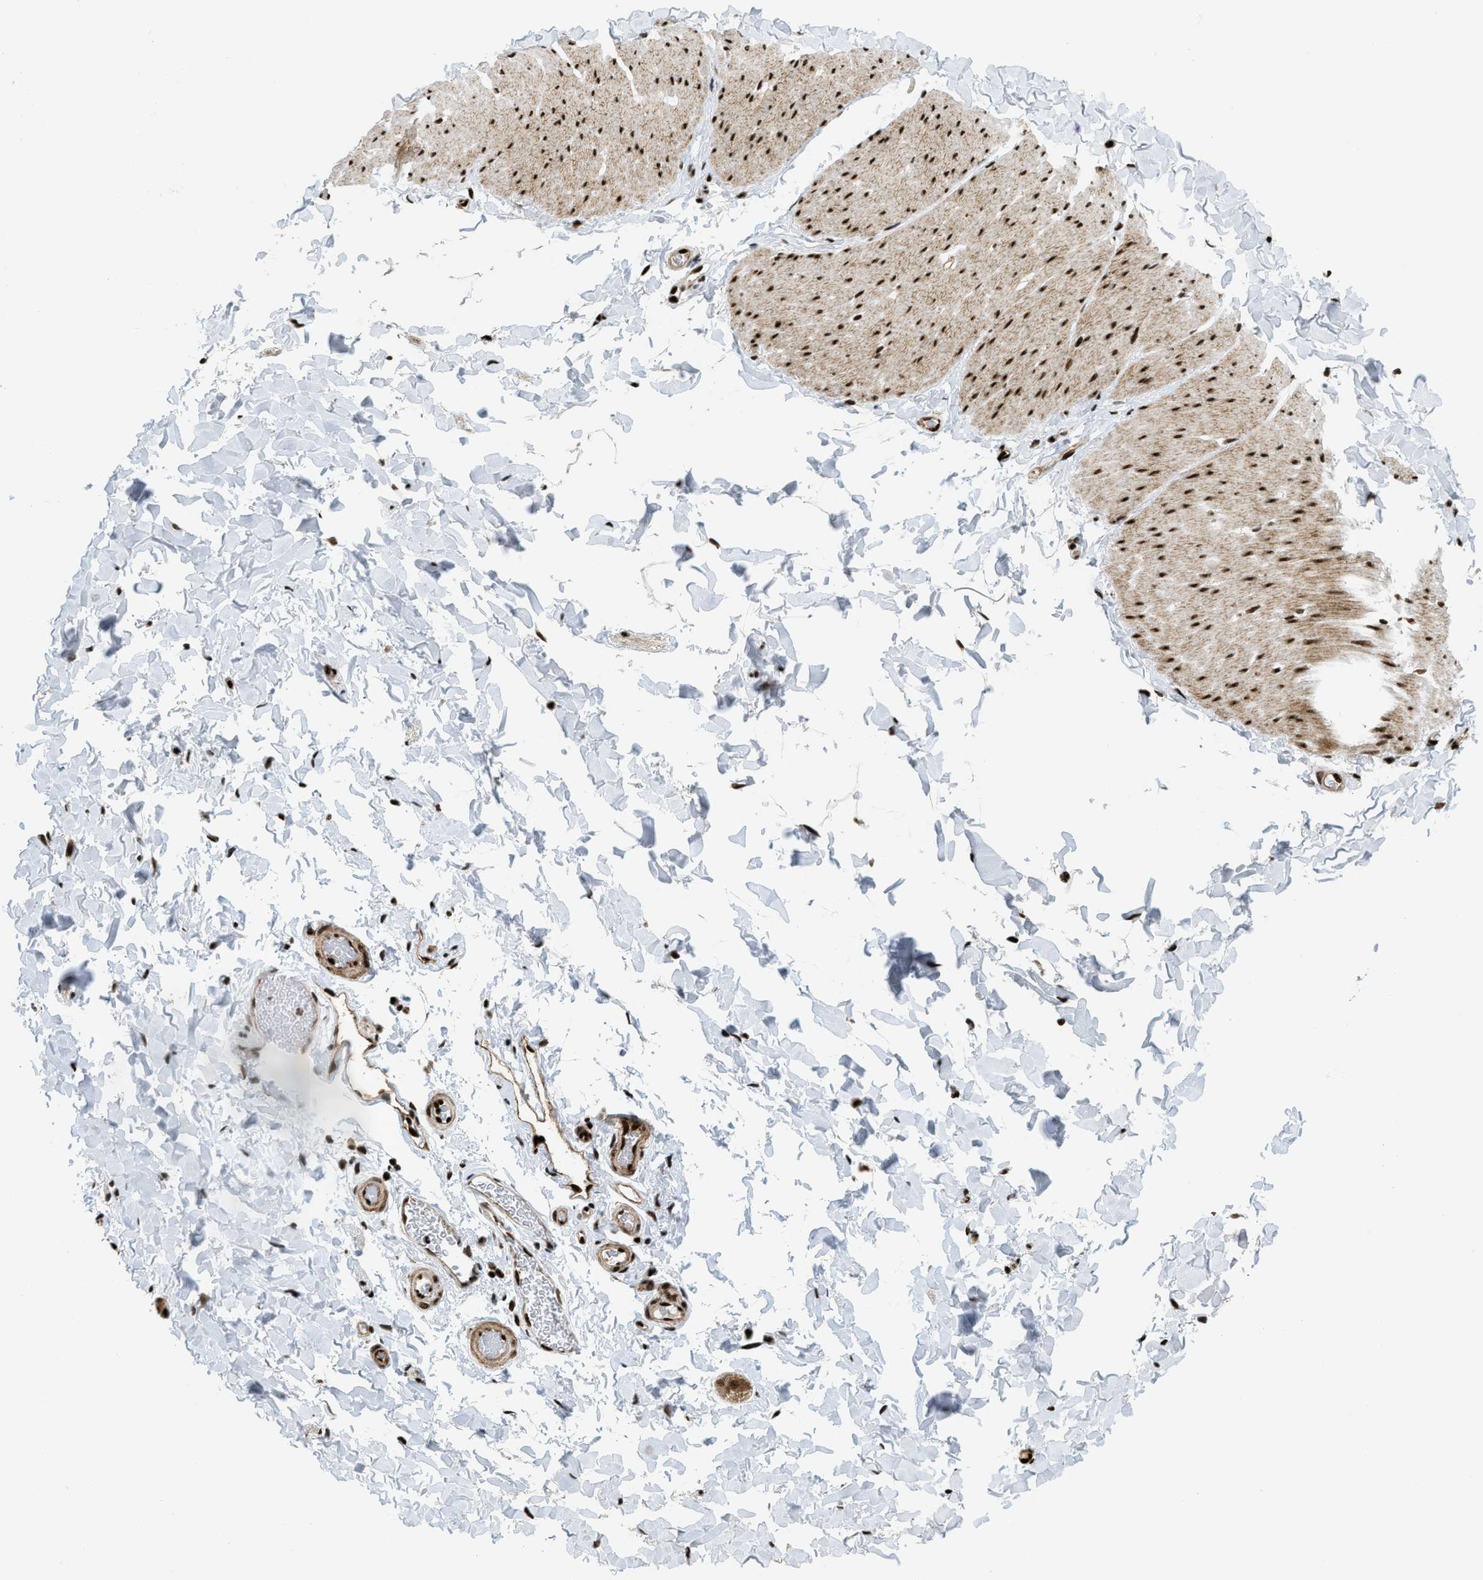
{"staining": {"intensity": "strong", "quantity": ">75%", "location": "nuclear"}, "tissue": "smooth muscle", "cell_type": "Smooth muscle cells", "image_type": "normal", "snomed": [{"axis": "morphology", "description": "Normal tissue, NOS"}, {"axis": "topography", "description": "Smooth muscle"}, {"axis": "topography", "description": "Colon"}], "caption": "Human smooth muscle stained with a brown dye displays strong nuclear positive positivity in about >75% of smooth muscle cells.", "gene": "GABPB1", "patient": {"sex": "male", "age": 67}}